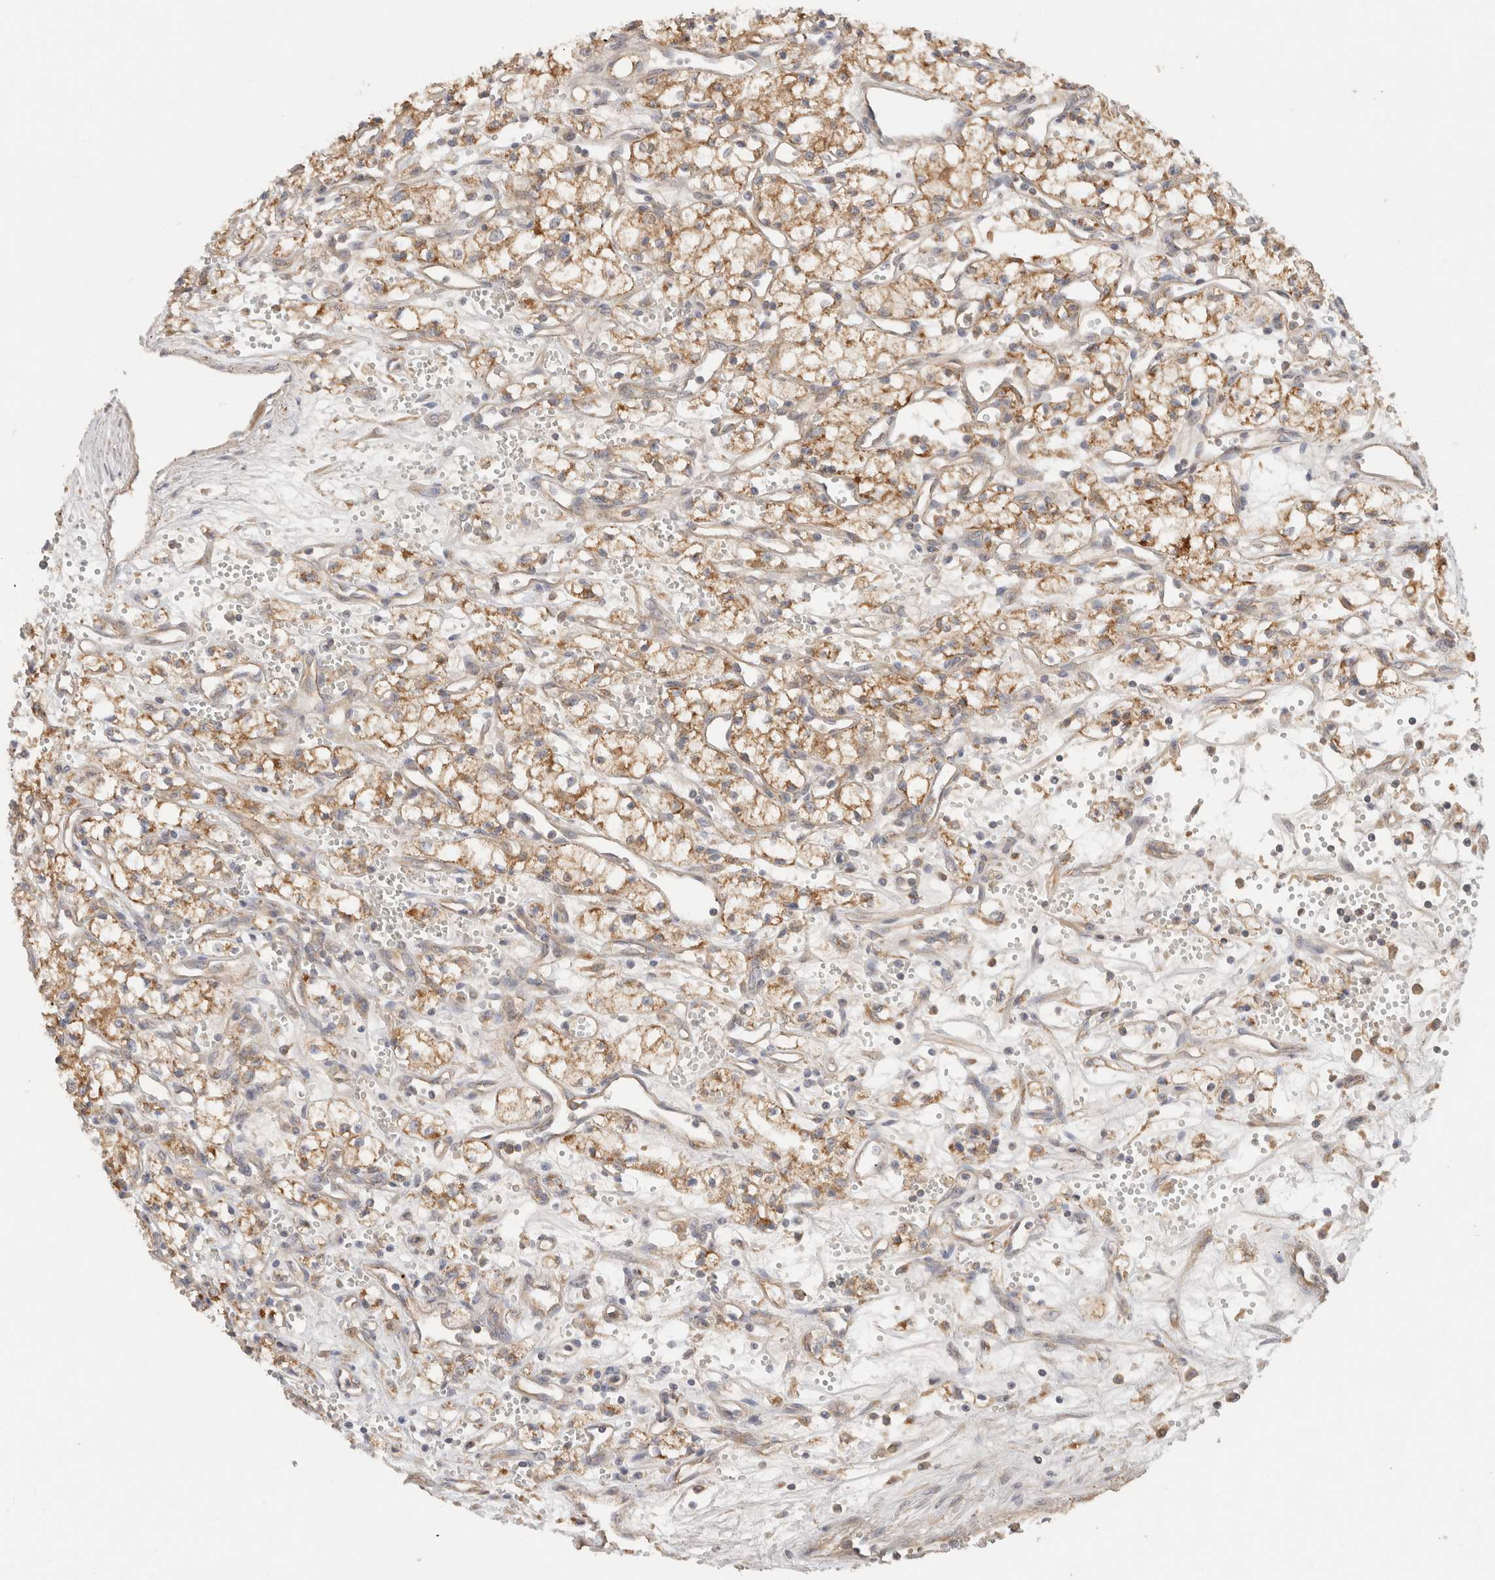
{"staining": {"intensity": "moderate", "quantity": ">75%", "location": "cytoplasmic/membranous"}, "tissue": "renal cancer", "cell_type": "Tumor cells", "image_type": "cancer", "snomed": [{"axis": "morphology", "description": "Adenocarcinoma, NOS"}, {"axis": "topography", "description": "Kidney"}], "caption": "This is a photomicrograph of immunohistochemistry staining of renal cancer, which shows moderate expression in the cytoplasmic/membranous of tumor cells.", "gene": "SGK3", "patient": {"sex": "male", "age": 59}}